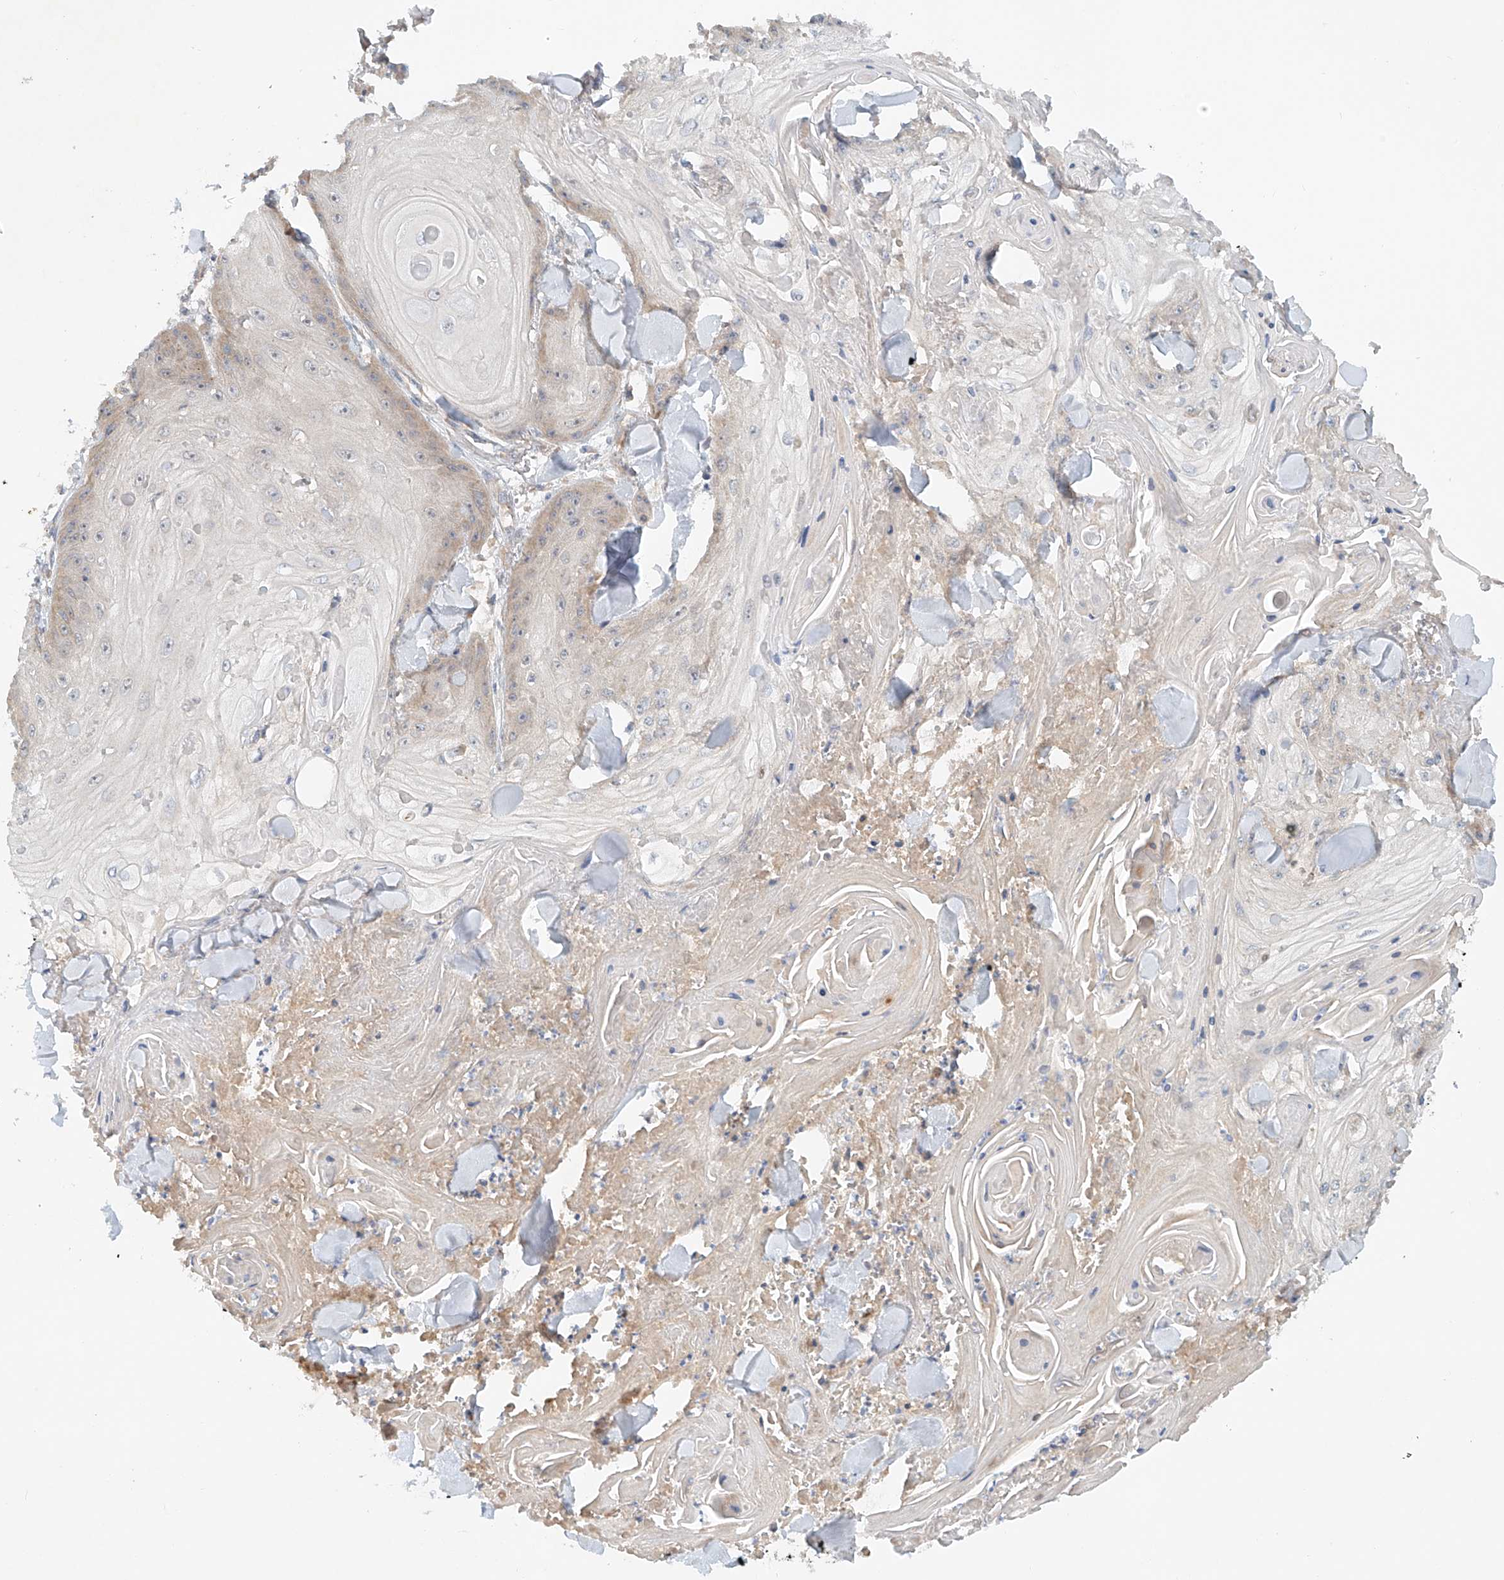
{"staining": {"intensity": "negative", "quantity": "none", "location": "none"}, "tissue": "skin cancer", "cell_type": "Tumor cells", "image_type": "cancer", "snomed": [{"axis": "morphology", "description": "Squamous cell carcinoma, NOS"}, {"axis": "topography", "description": "Skin"}], "caption": "Histopathology image shows no protein positivity in tumor cells of skin squamous cell carcinoma tissue.", "gene": "LYRM9", "patient": {"sex": "male", "age": 74}}